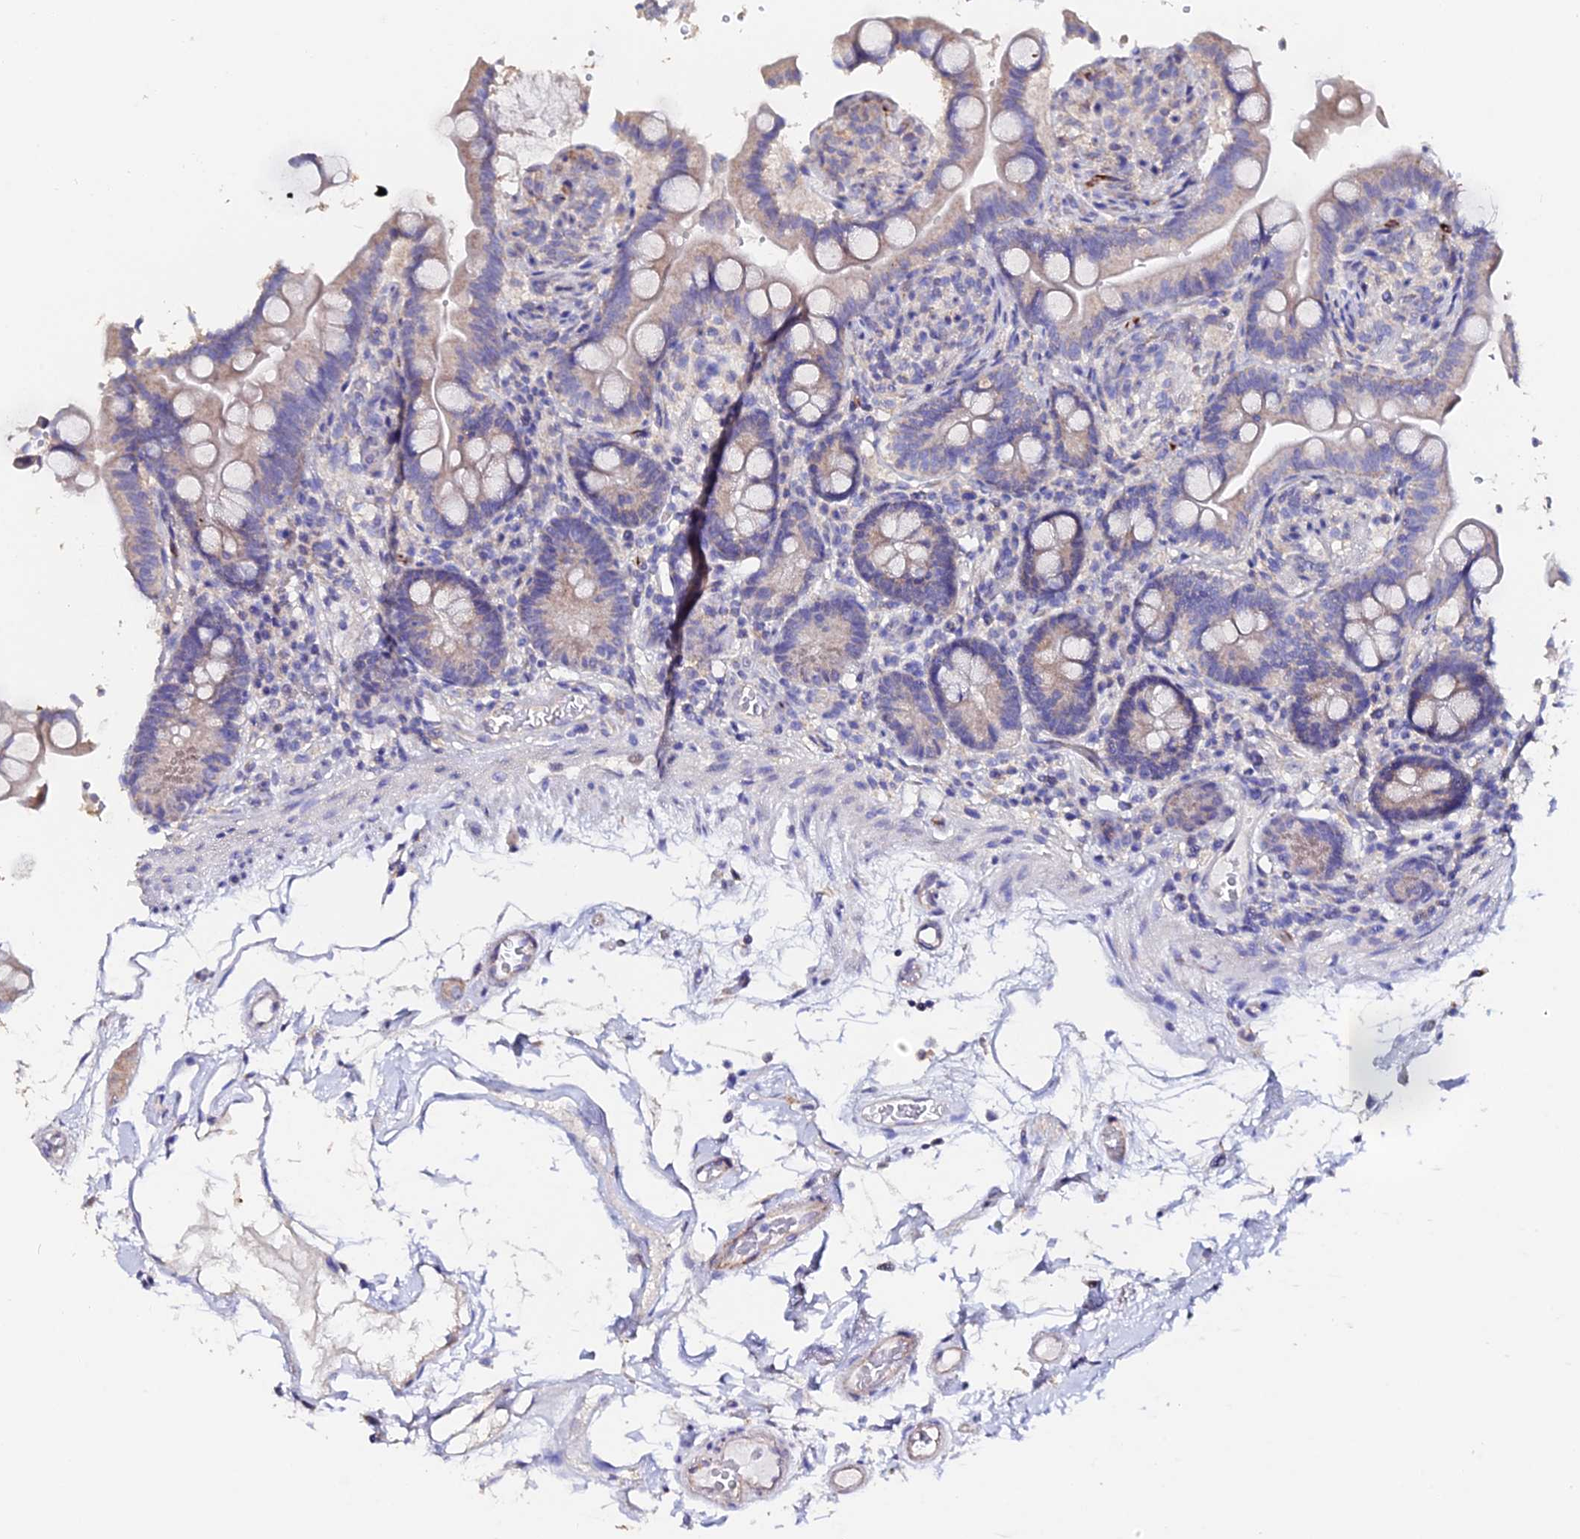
{"staining": {"intensity": "weak", "quantity": "25%-75%", "location": "cytoplasmic/membranous"}, "tissue": "colon", "cell_type": "Endothelial cells", "image_type": "normal", "snomed": [{"axis": "morphology", "description": "Normal tissue, NOS"}, {"axis": "topography", "description": "Smooth muscle"}, {"axis": "topography", "description": "Colon"}], "caption": "Immunohistochemical staining of normal human colon exhibits low levels of weak cytoplasmic/membranous staining in about 25%-75% of endothelial cells. Nuclei are stained in blue.", "gene": "ESM1", "patient": {"sex": "male", "age": 73}}